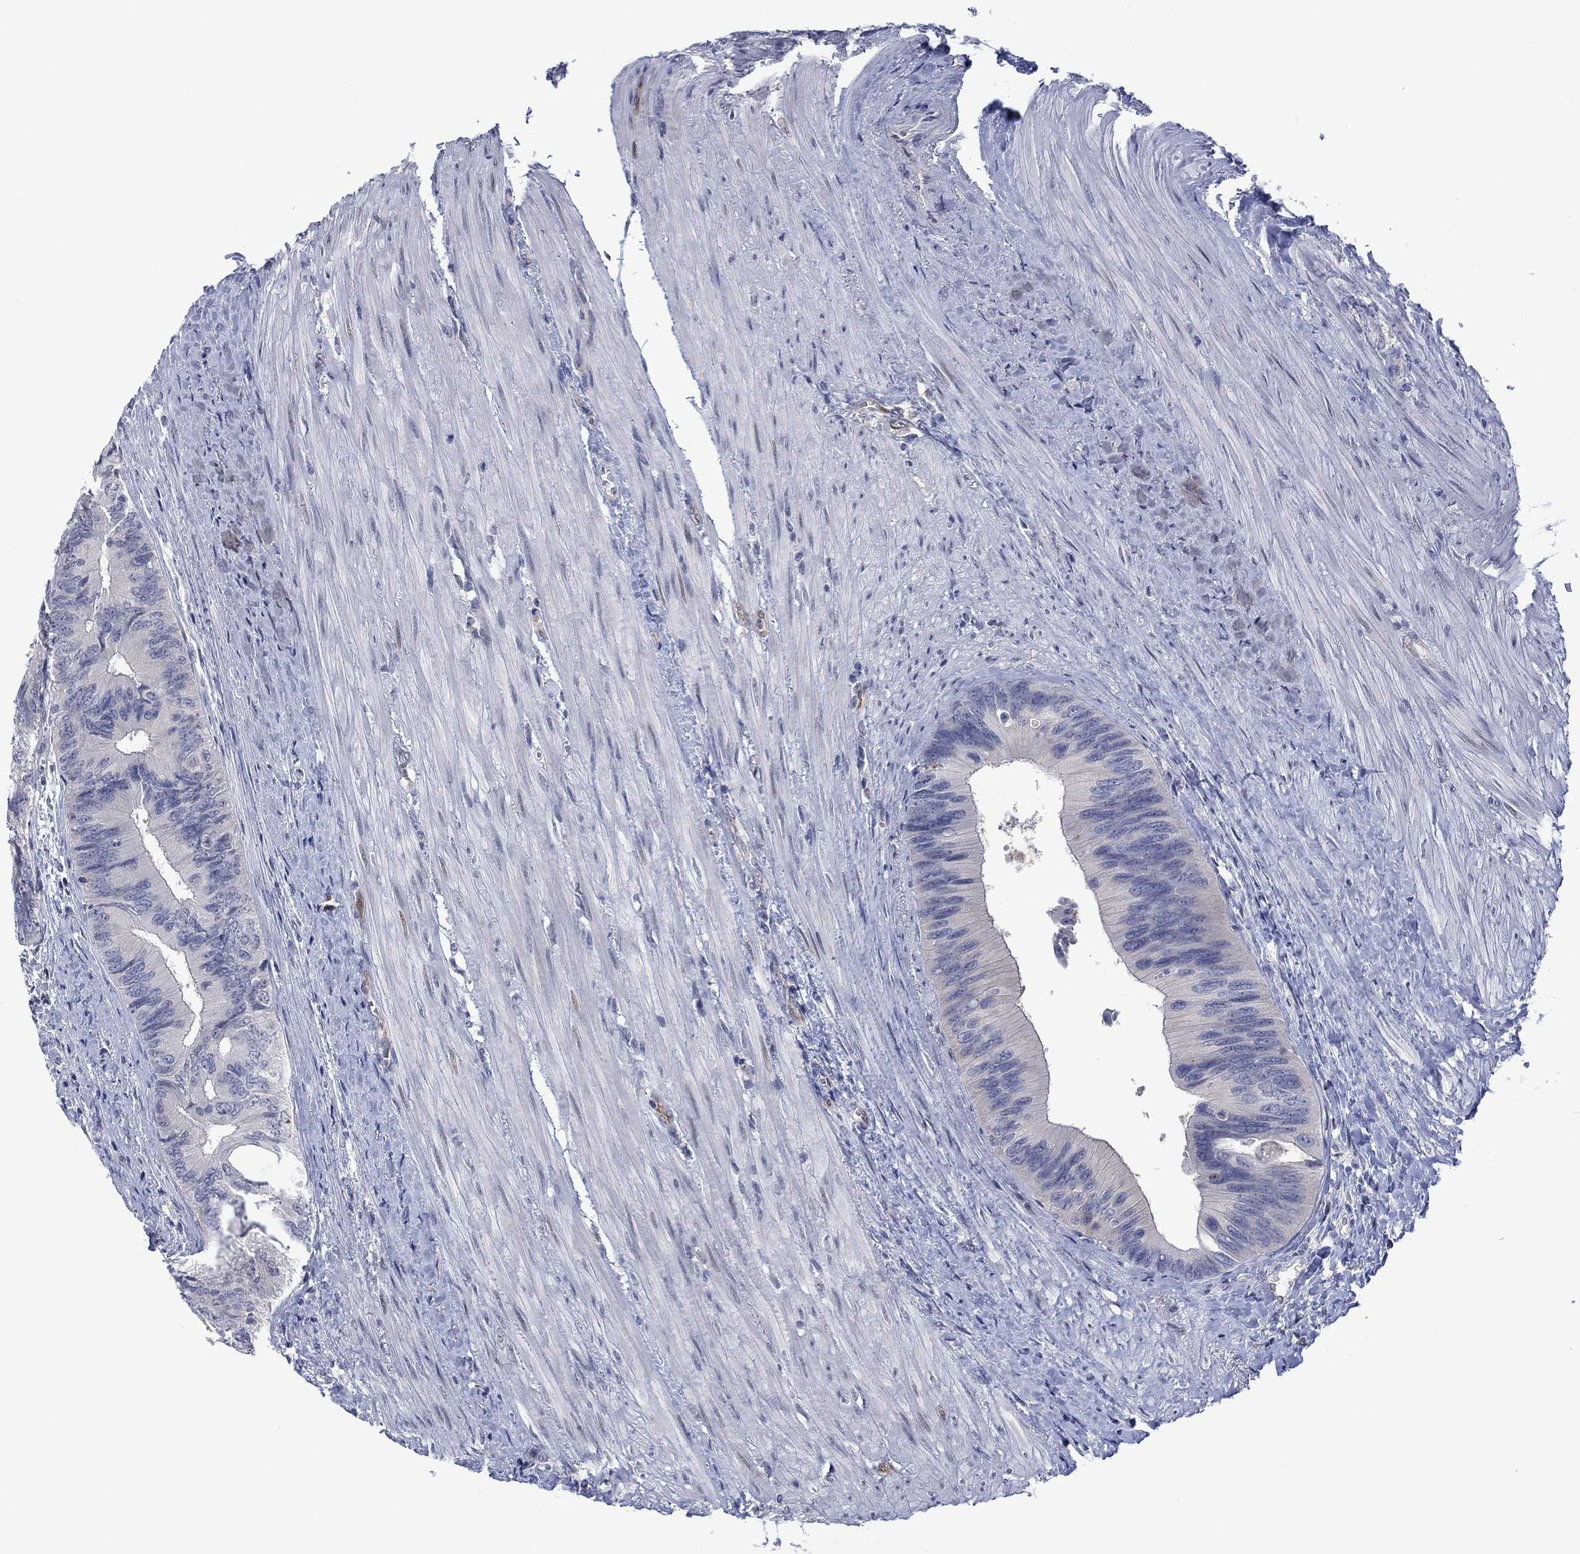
{"staining": {"intensity": "negative", "quantity": "none", "location": "none"}, "tissue": "colorectal cancer", "cell_type": "Tumor cells", "image_type": "cancer", "snomed": [{"axis": "morphology", "description": "Normal tissue, NOS"}, {"axis": "morphology", "description": "Adenocarcinoma, NOS"}, {"axis": "topography", "description": "Colon"}], "caption": "An IHC micrograph of colorectal cancer (adenocarcinoma) is shown. There is no staining in tumor cells of colorectal cancer (adenocarcinoma).", "gene": "AGL", "patient": {"sex": "male", "age": 65}}